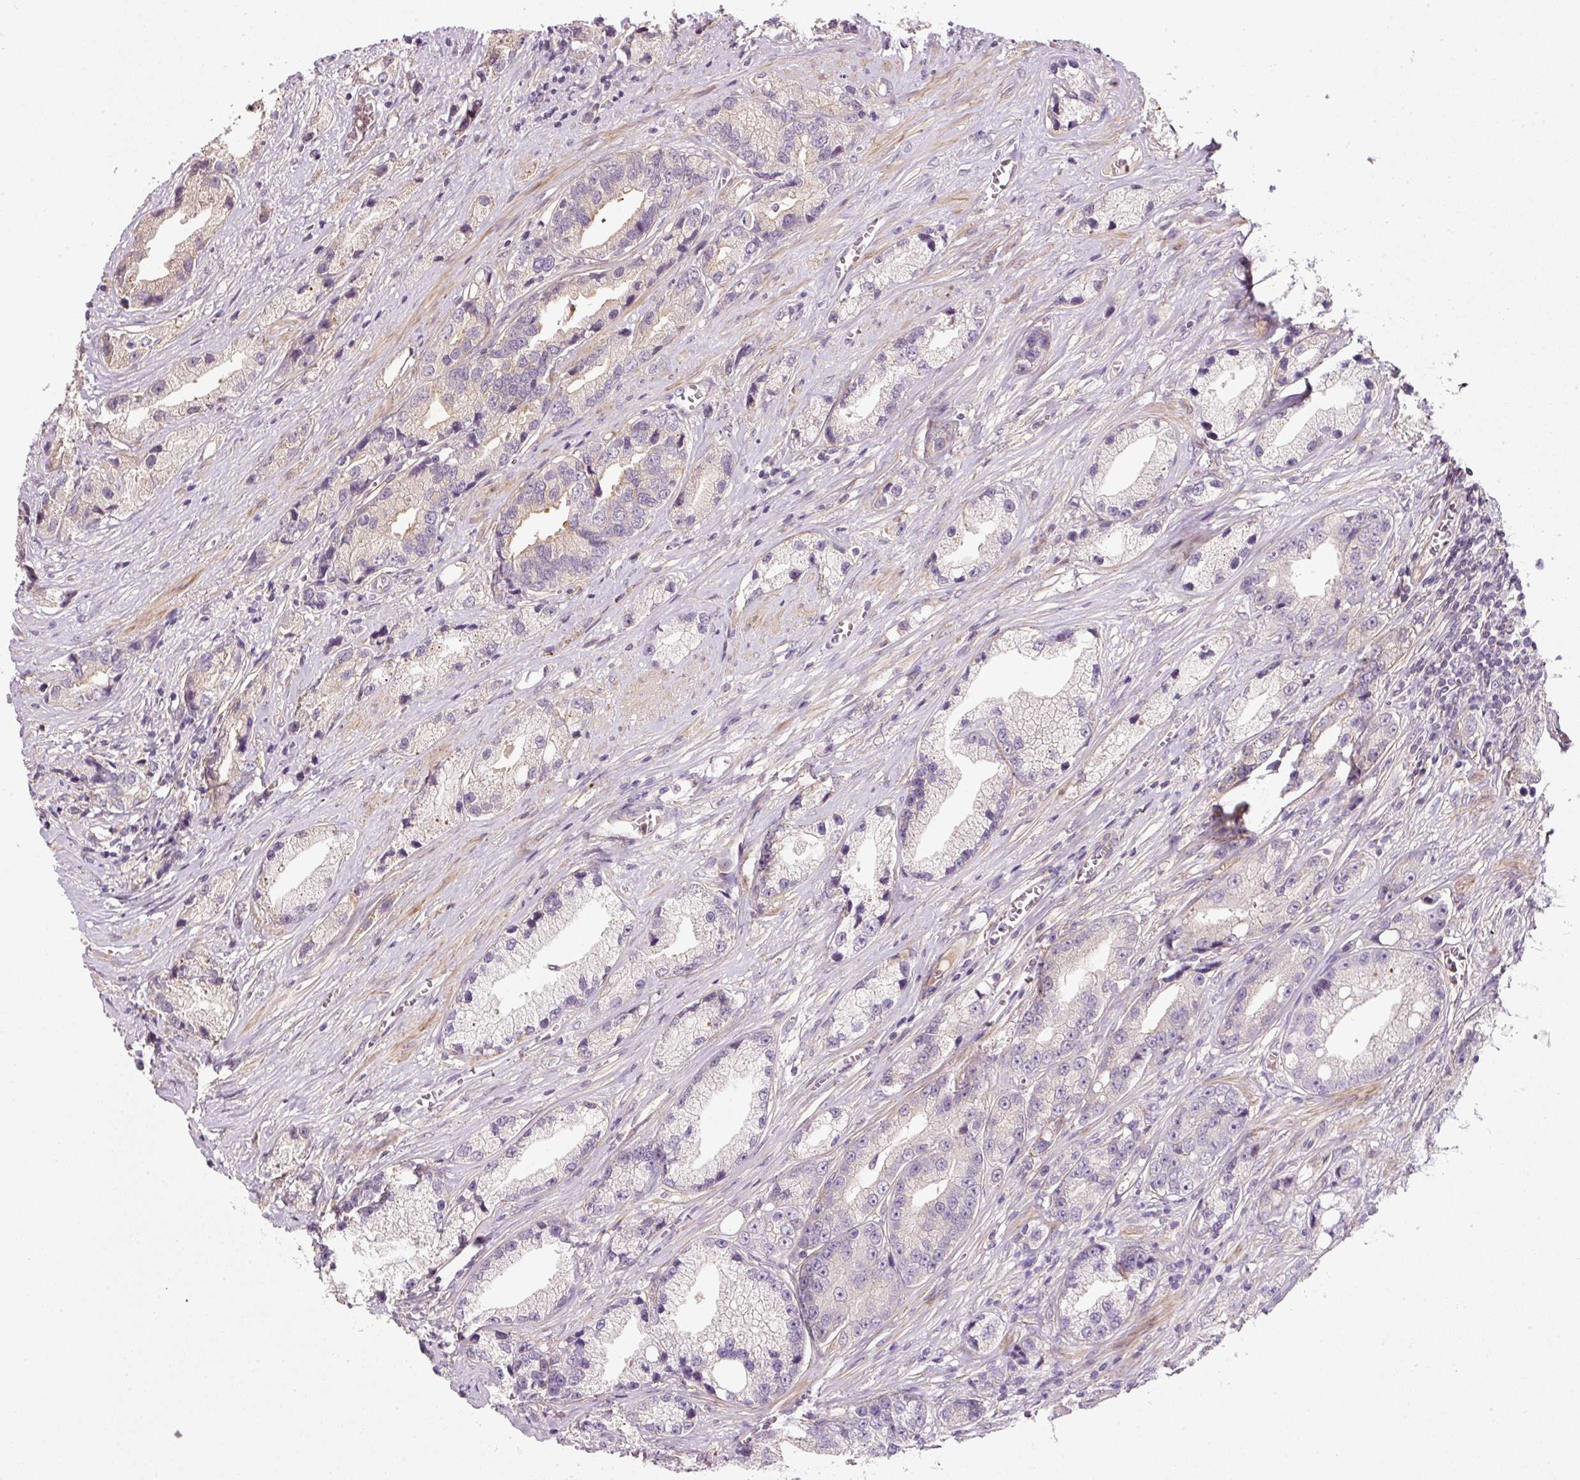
{"staining": {"intensity": "negative", "quantity": "none", "location": "none"}, "tissue": "prostate cancer", "cell_type": "Tumor cells", "image_type": "cancer", "snomed": [{"axis": "morphology", "description": "Adenocarcinoma, High grade"}, {"axis": "topography", "description": "Prostate"}], "caption": "High power microscopy histopathology image of an immunohistochemistry micrograph of prostate cancer (adenocarcinoma (high-grade)), revealing no significant expression in tumor cells.", "gene": "TIRAP", "patient": {"sex": "male", "age": 74}}